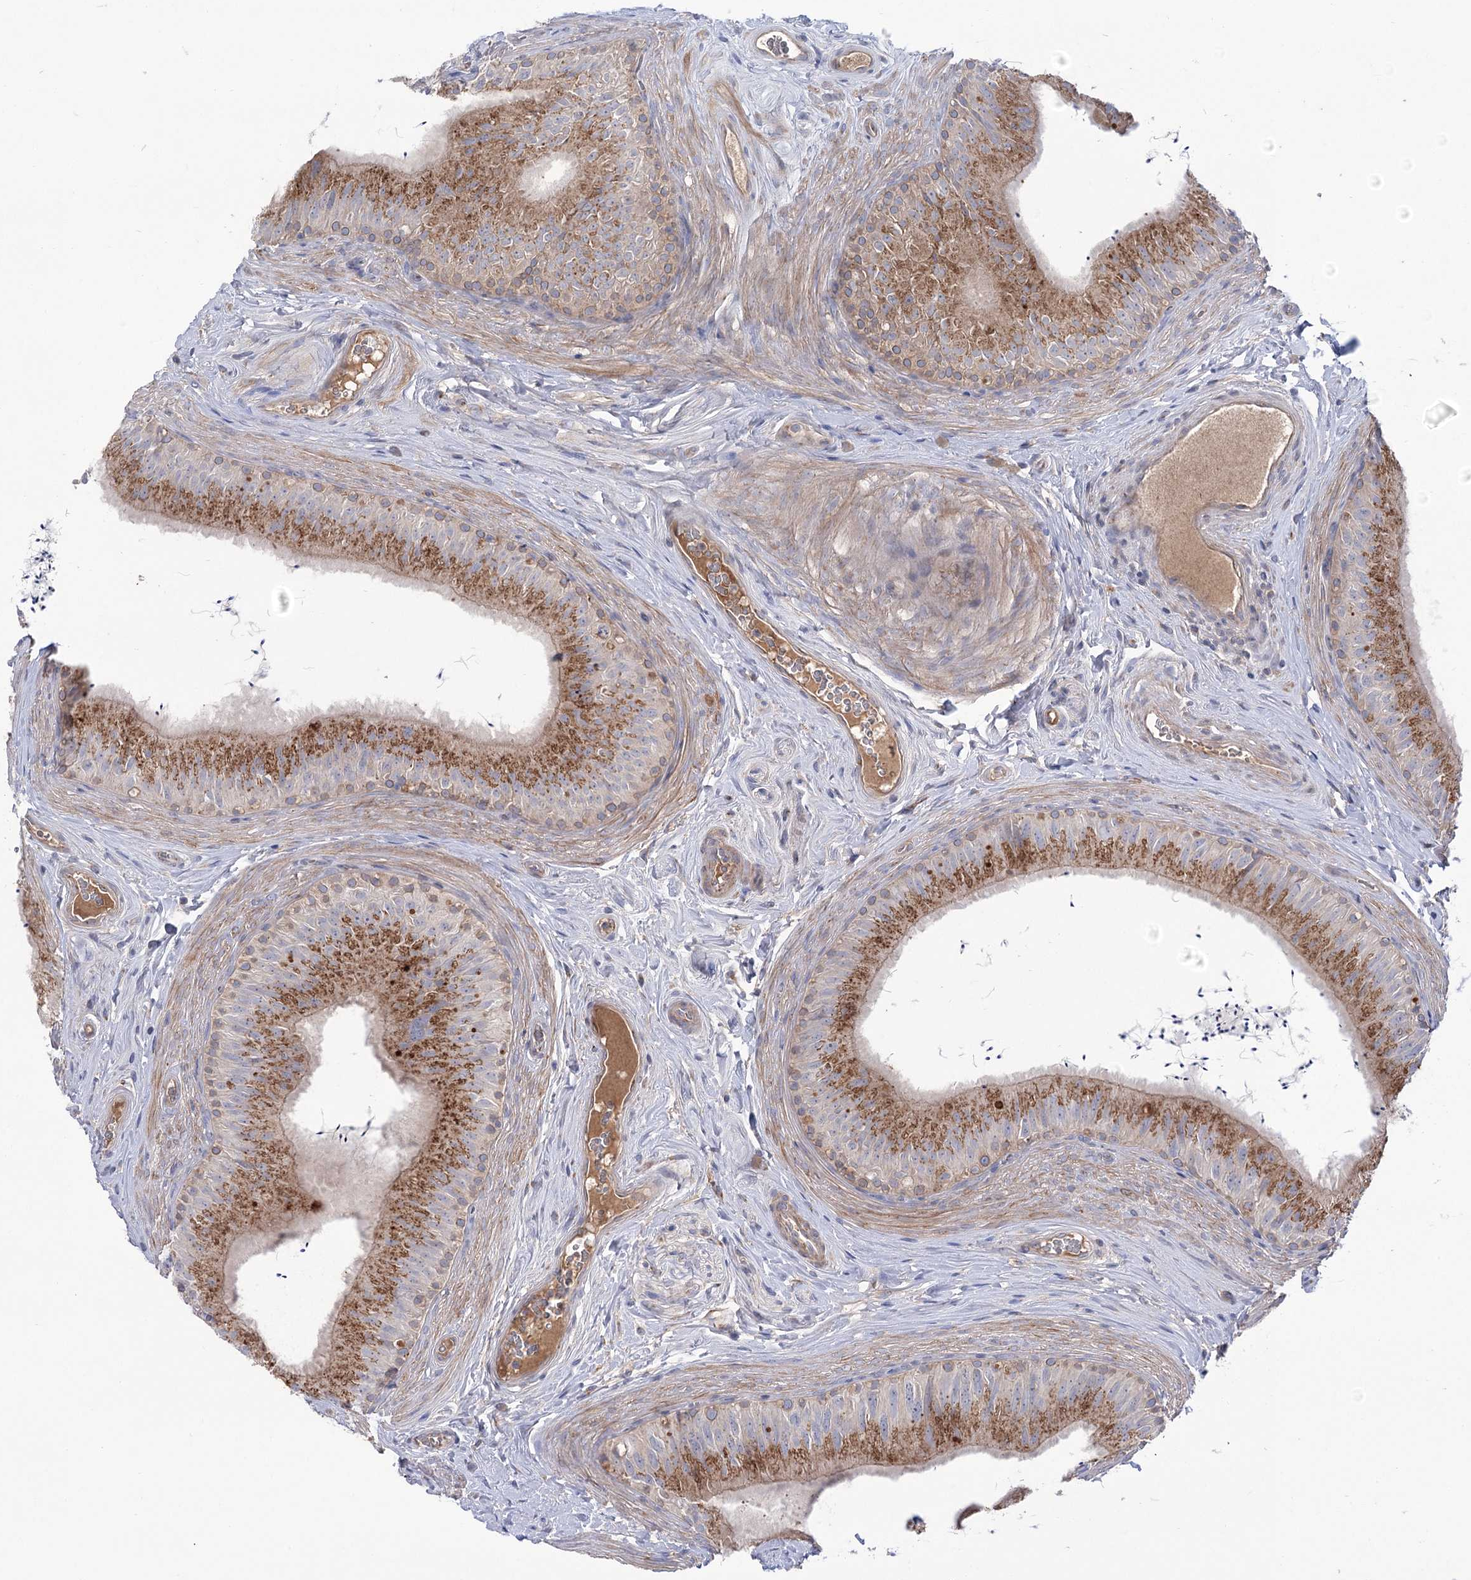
{"staining": {"intensity": "moderate", "quantity": ">75%", "location": "cytoplasmic/membranous"}, "tissue": "epididymis", "cell_type": "Glandular cells", "image_type": "normal", "snomed": [{"axis": "morphology", "description": "Normal tissue, NOS"}, {"axis": "topography", "description": "Epididymis"}], "caption": "Immunohistochemistry micrograph of normal epididymis stained for a protein (brown), which reveals medium levels of moderate cytoplasmic/membranous staining in about >75% of glandular cells.", "gene": "GBF1", "patient": {"sex": "male", "age": 46}}